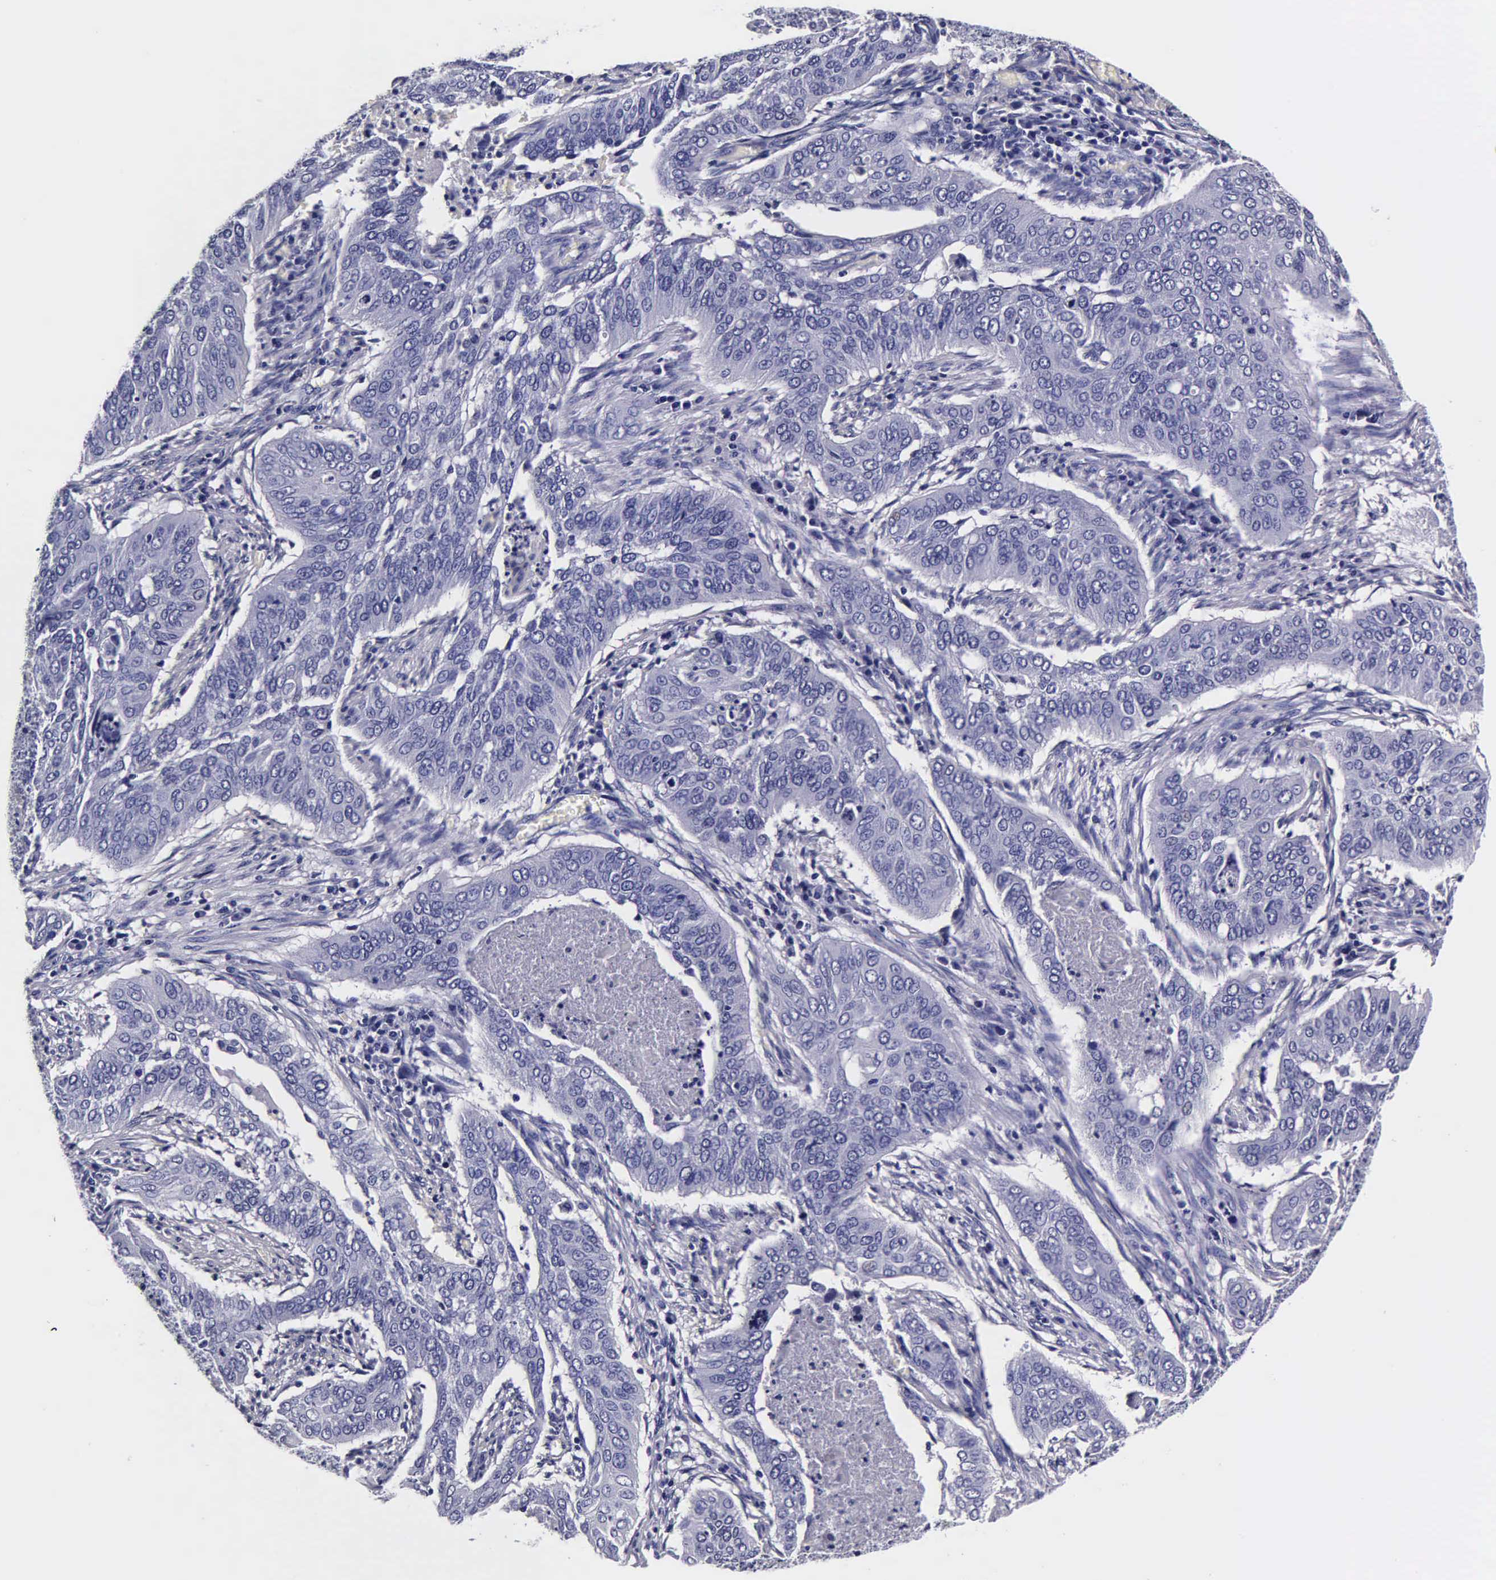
{"staining": {"intensity": "negative", "quantity": "none", "location": "none"}, "tissue": "cervical cancer", "cell_type": "Tumor cells", "image_type": "cancer", "snomed": [{"axis": "morphology", "description": "Squamous cell carcinoma, NOS"}, {"axis": "topography", "description": "Cervix"}], "caption": "DAB (3,3'-diaminobenzidine) immunohistochemical staining of squamous cell carcinoma (cervical) demonstrates no significant staining in tumor cells.", "gene": "IAPP", "patient": {"sex": "female", "age": 39}}